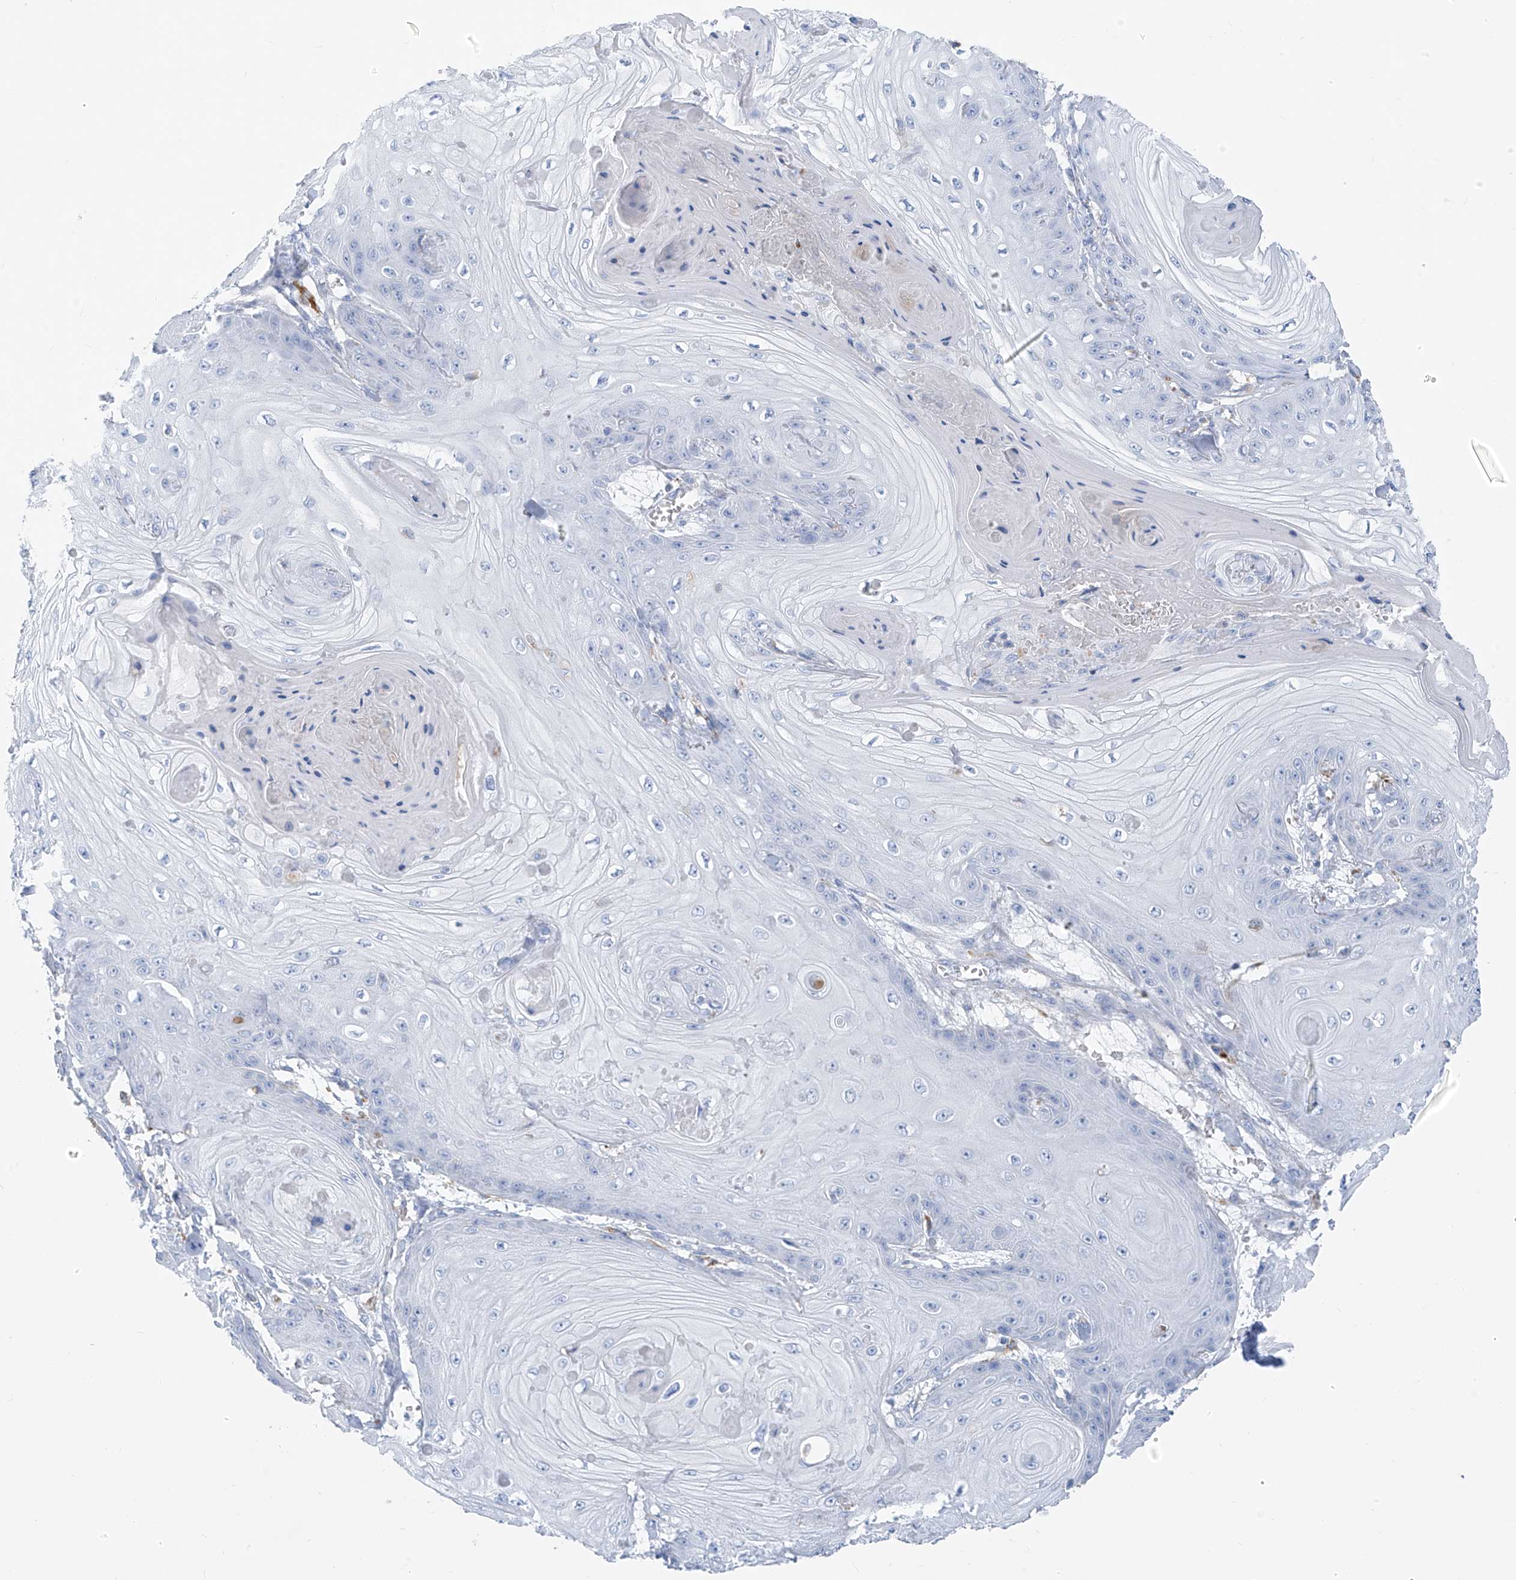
{"staining": {"intensity": "negative", "quantity": "none", "location": "none"}, "tissue": "skin cancer", "cell_type": "Tumor cells", "image_type": "cancer", "snomed": [{"axis": "morphology", "description": "Squamous cell carcinoma, NOS"}, {"axis": "topography", "description": "Skin"}], "caption": "Protein analysis of skin cancer (squamous cell carcinoma) displays no significant expression in tumor cells. (Immunohistochemistry (ihc), brightfield microscopy, high magnification).", "gene": "GLMP", "patient": {"sex": "male", "age": 74}}